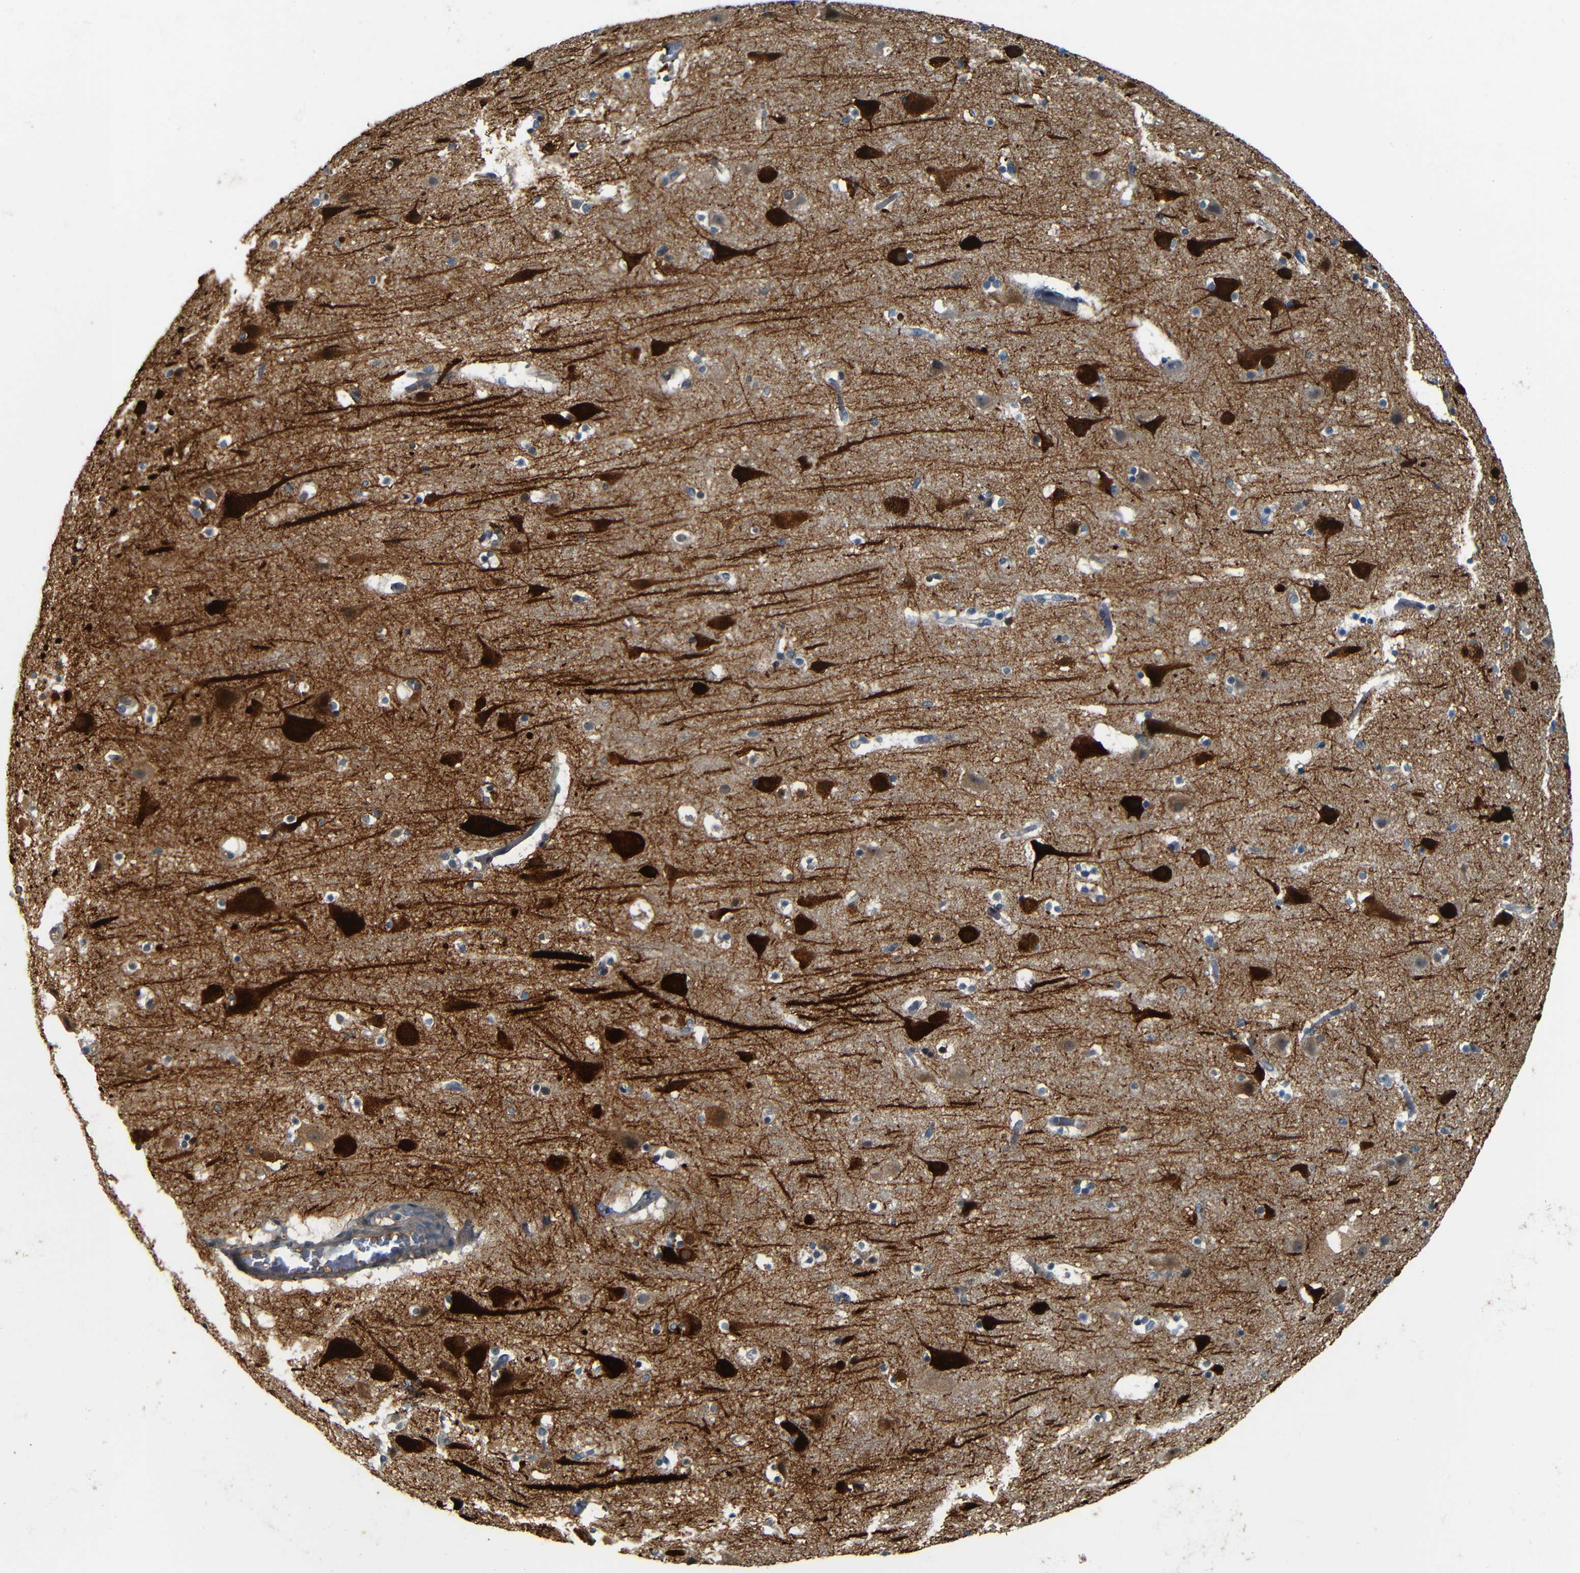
{"staining": {"intensity": "negative", "quantity": "none", "location": "none"}, "tissue": "cerebral cortex", "cell_type": "Endothelial cells", "image_type": "normal", "snomed": [{"axis": "morphology", "description": "Normal tissue, NOS"}, {"axis": "topography", "description": "Cerebral cortex"}], "caption": "Immunohistochemistry photomicrograph of benign cerebral cortex: human cerebral cortex stained with DAB (3,3'-diaminobenzidine) shows no significant protein expression in endothelial cells.", "gene": "MAP2", "patient": {"sex": "male", "age": 45}}